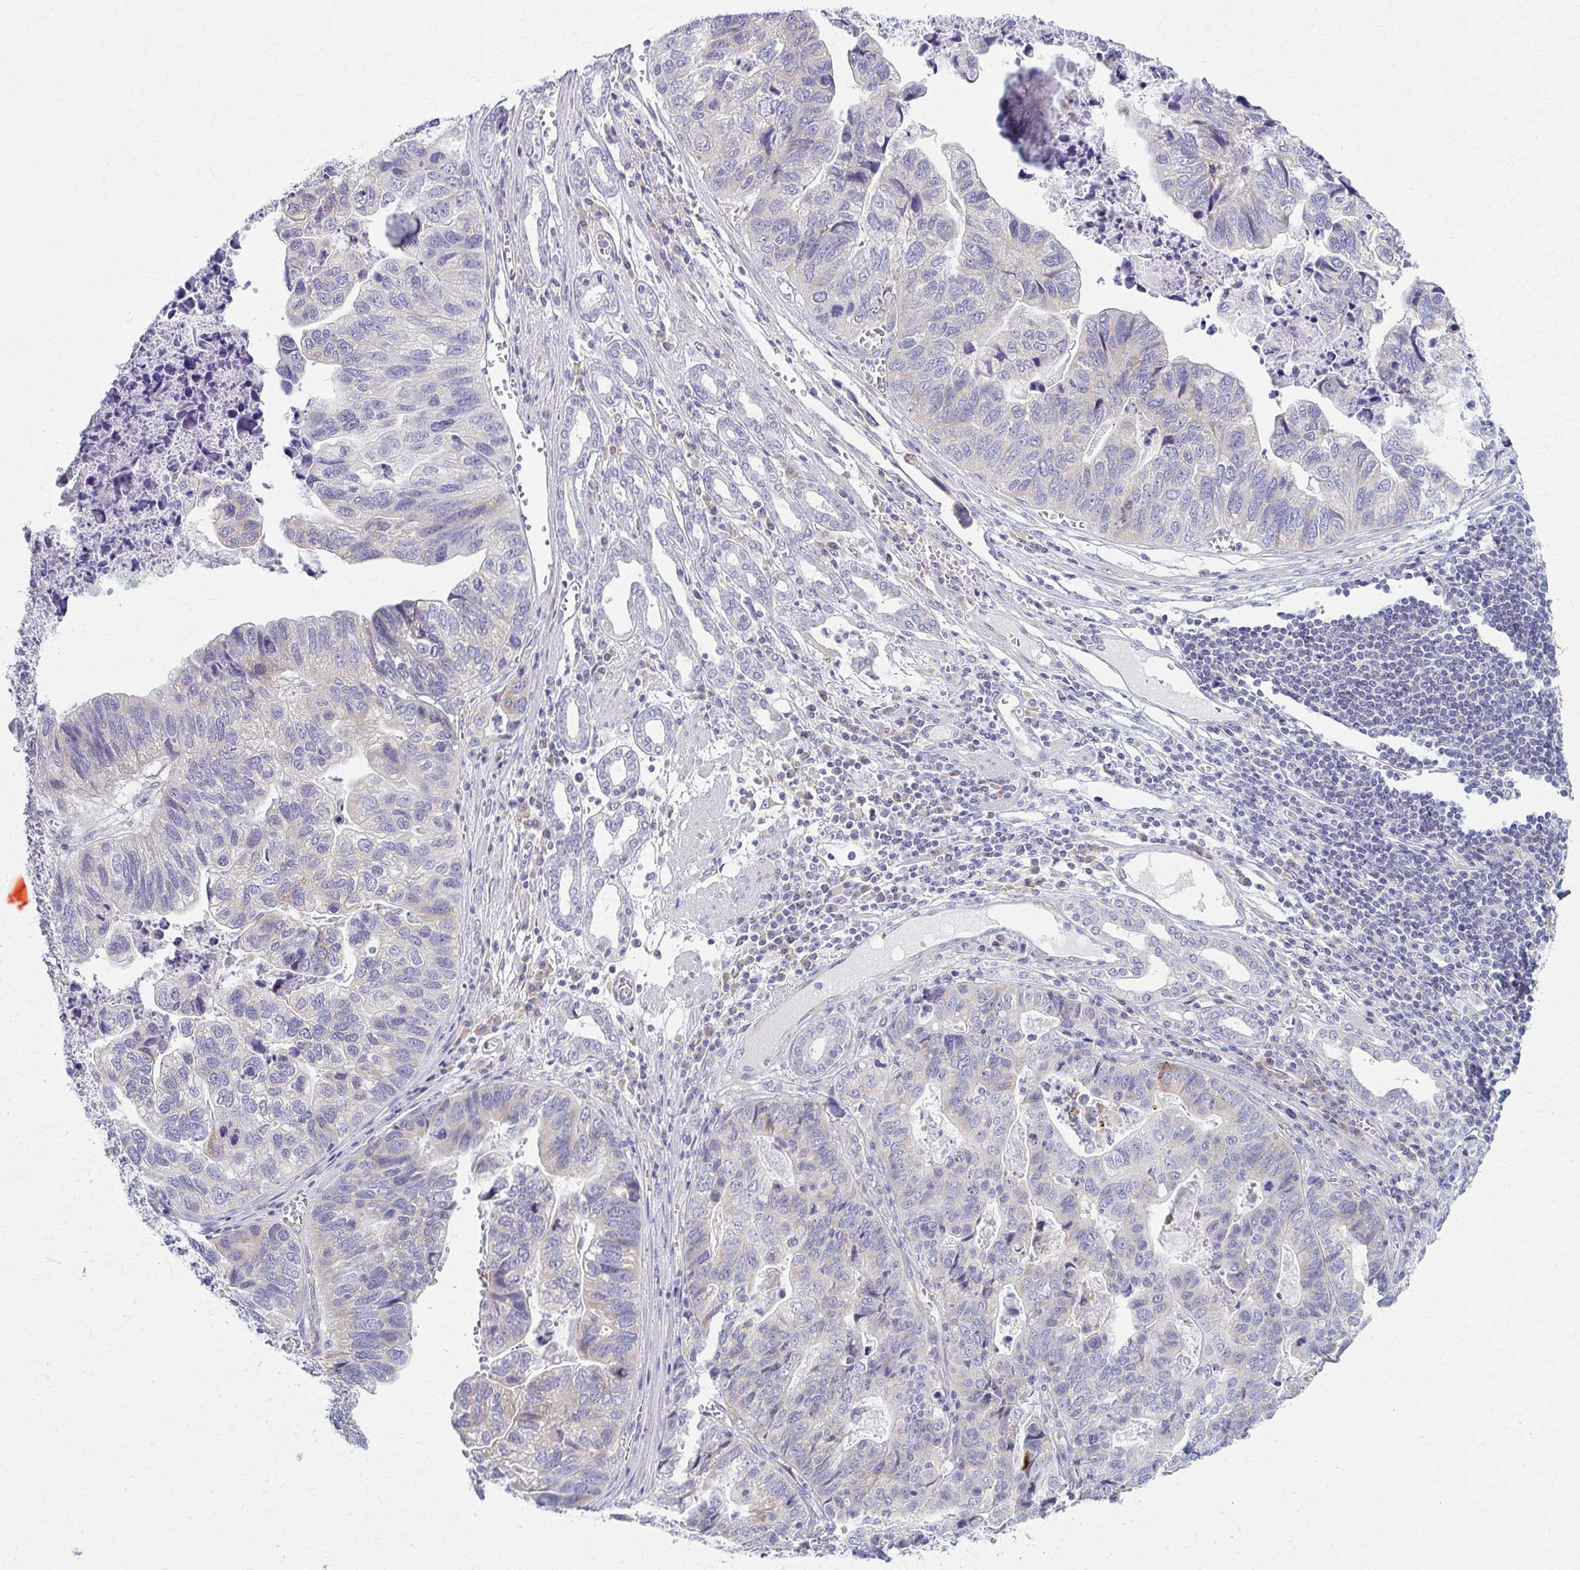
{"staining": {"intensity": "negative", "quantity": "none", "location": "none"}, "tissue": "stomach cancer", "cell_type": "Tumor cells", "image_type": "cancer", "snomed": [{"axis": "morphology", "description": "Adenocarcinoma, NOS"}, {"axis": "topography", "description": "Stomach, upper"}], "caption": "IHC of human adenocarcinoma (stomach) displays no staining in tumor cells. (IHC, brightfield microscopy, high magnification).", "gene": "PRKRA", "patient": {"sex": "female", "age": 67}}